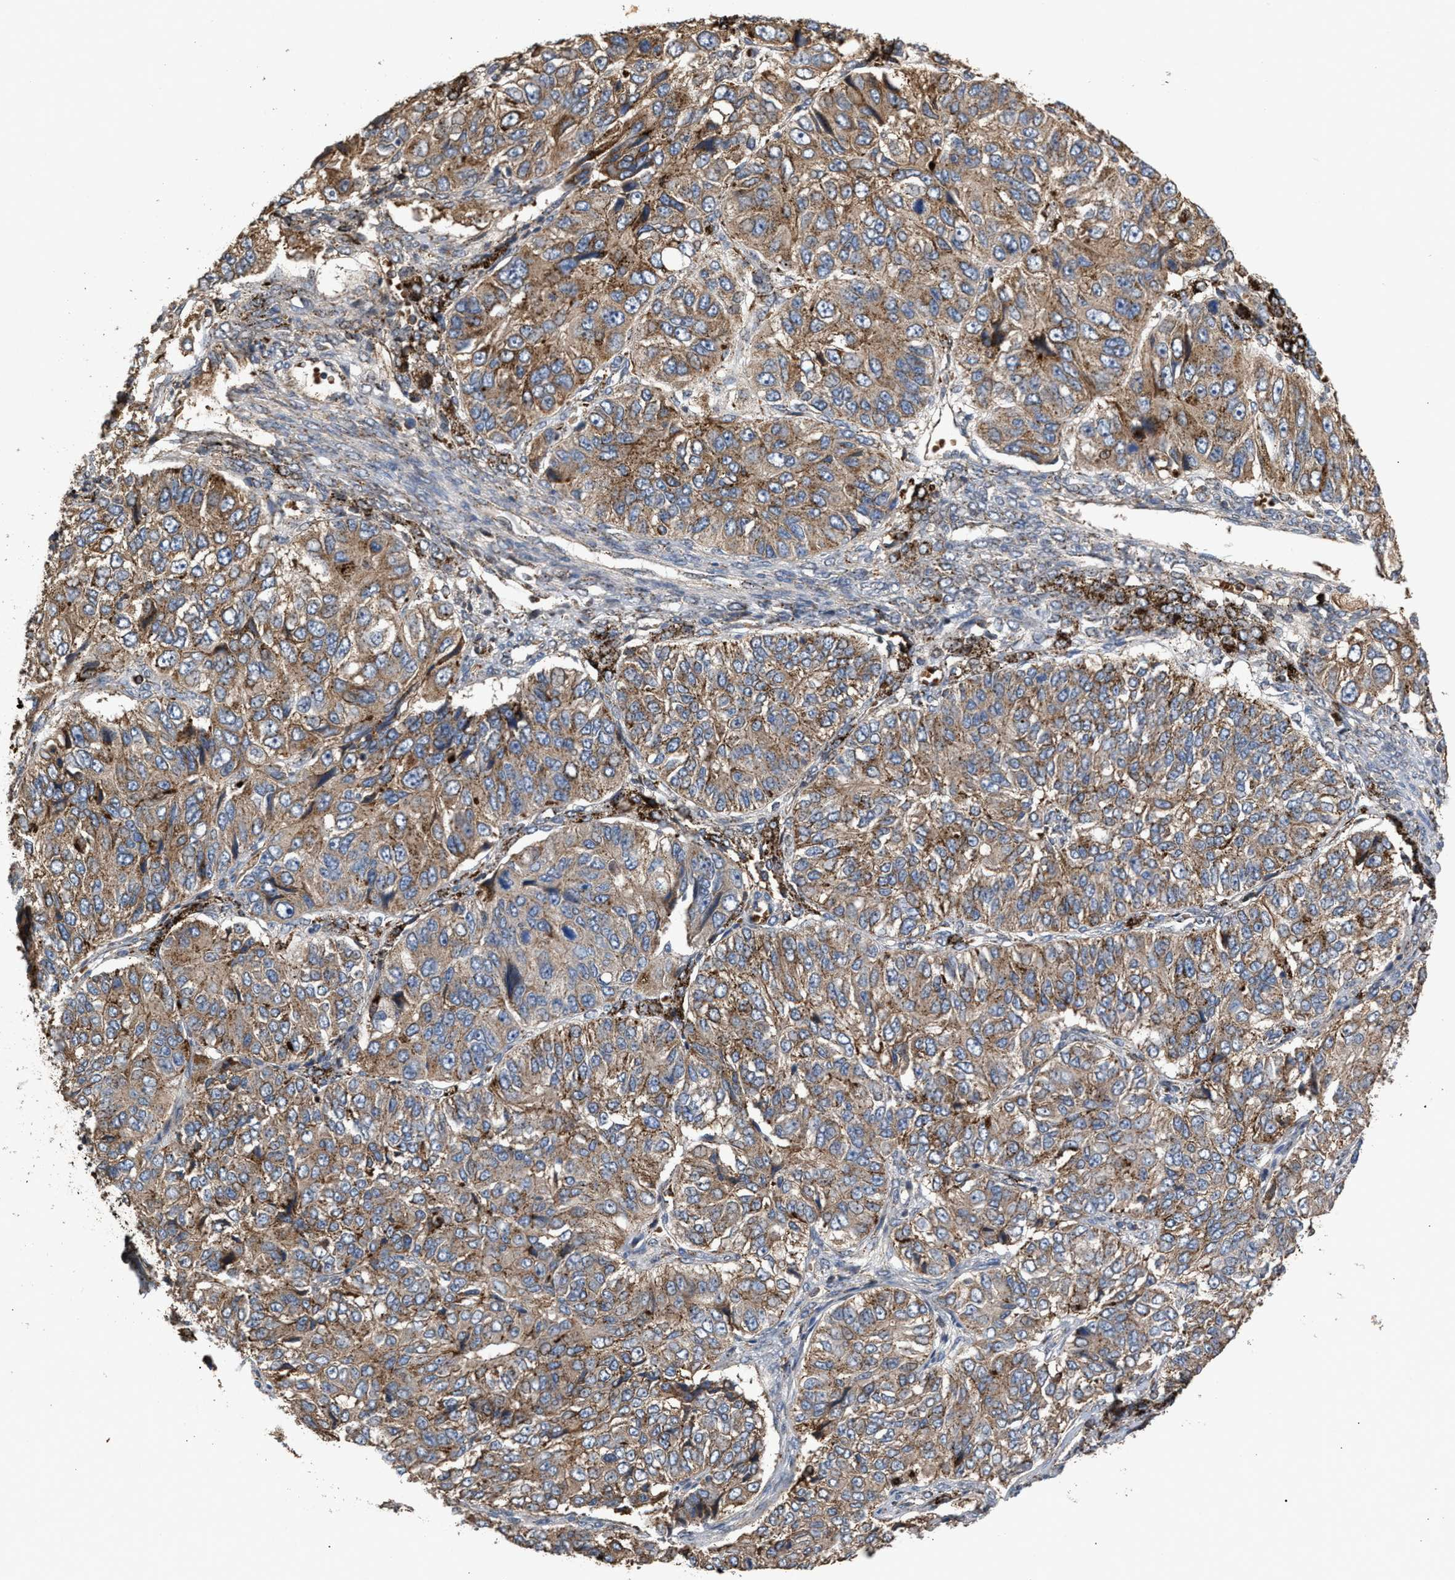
{"staining": {"intensity": "moderate", "quantity": ">75%", "location": "cytoplasmic/membranous"}, "tissue": "ovarian cancer", "cell_type": "Tumor cells", "image_type": "cancer", "snomed": [{"axis": "morphology", "description": "Carcinoma, endometroid"}, {"axis": "topography", "description": "Ovary"}], "caption": "Immunohistochemical staining of ovarian endometroid carcinoma shows medium levels of moderate cytoplasmic/membranous expression in approximately >75% of tumor cells.", "gene": "ELMO3", "patient": {"sex": "female", "age": 51}}